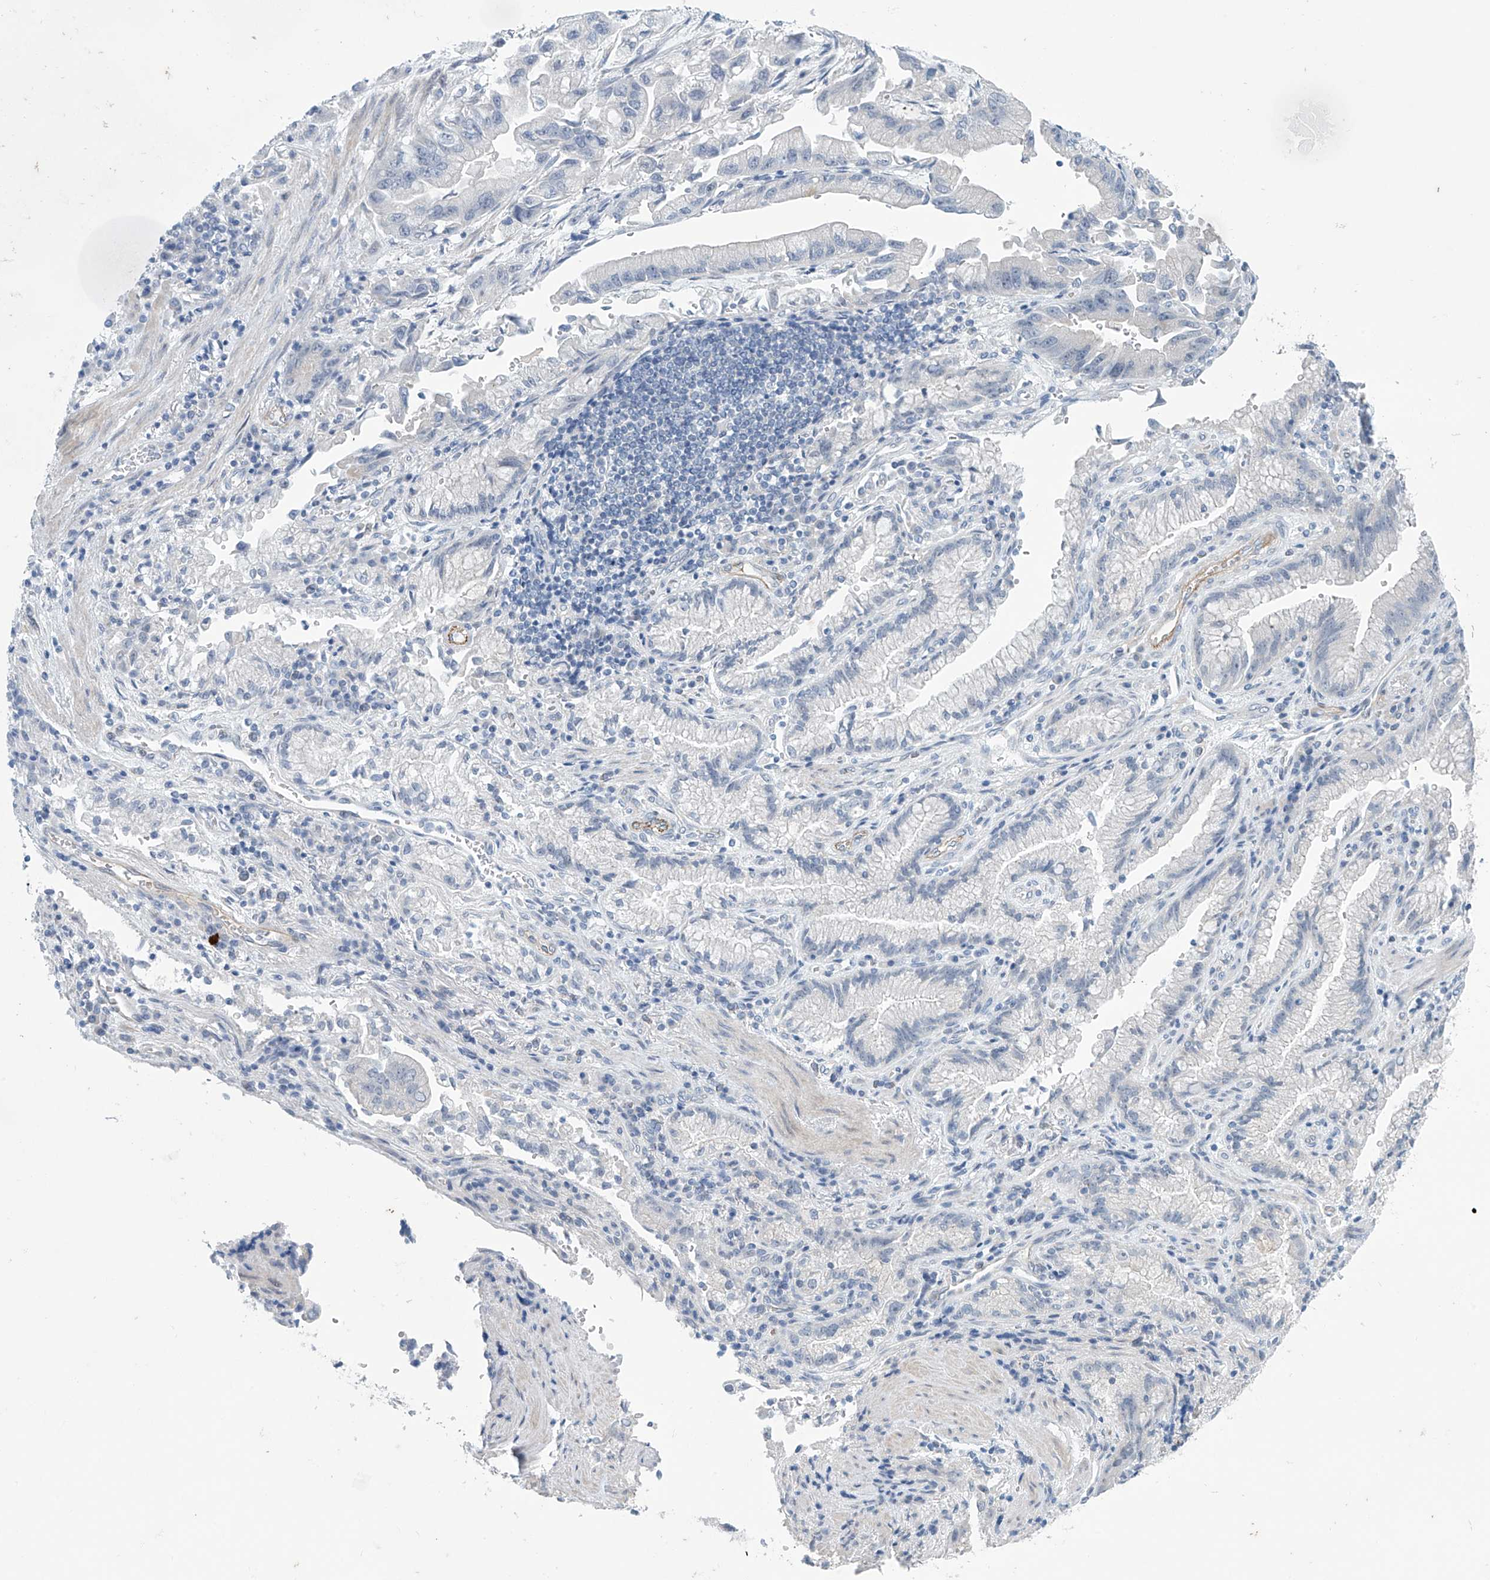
{"staining": {"intensity": "negative", "quantity": "none", "location": "none"}, "tissue": "stomach cancer", "cell_type": "Tumor cells", "image_type": "cancer", "snomed": [{"axis": "morphology", "description": "Adenocarcinoma, NOS"}, {"axis": "topography", "description": "Stomach"}], "caption": "Human adenocarcinoma (stomach) stained for a protein using immunohistochemistry displays no expression in tumor cells.", "gene": "SLC35A5", "patient": {"sex": "male", "age": 62}}